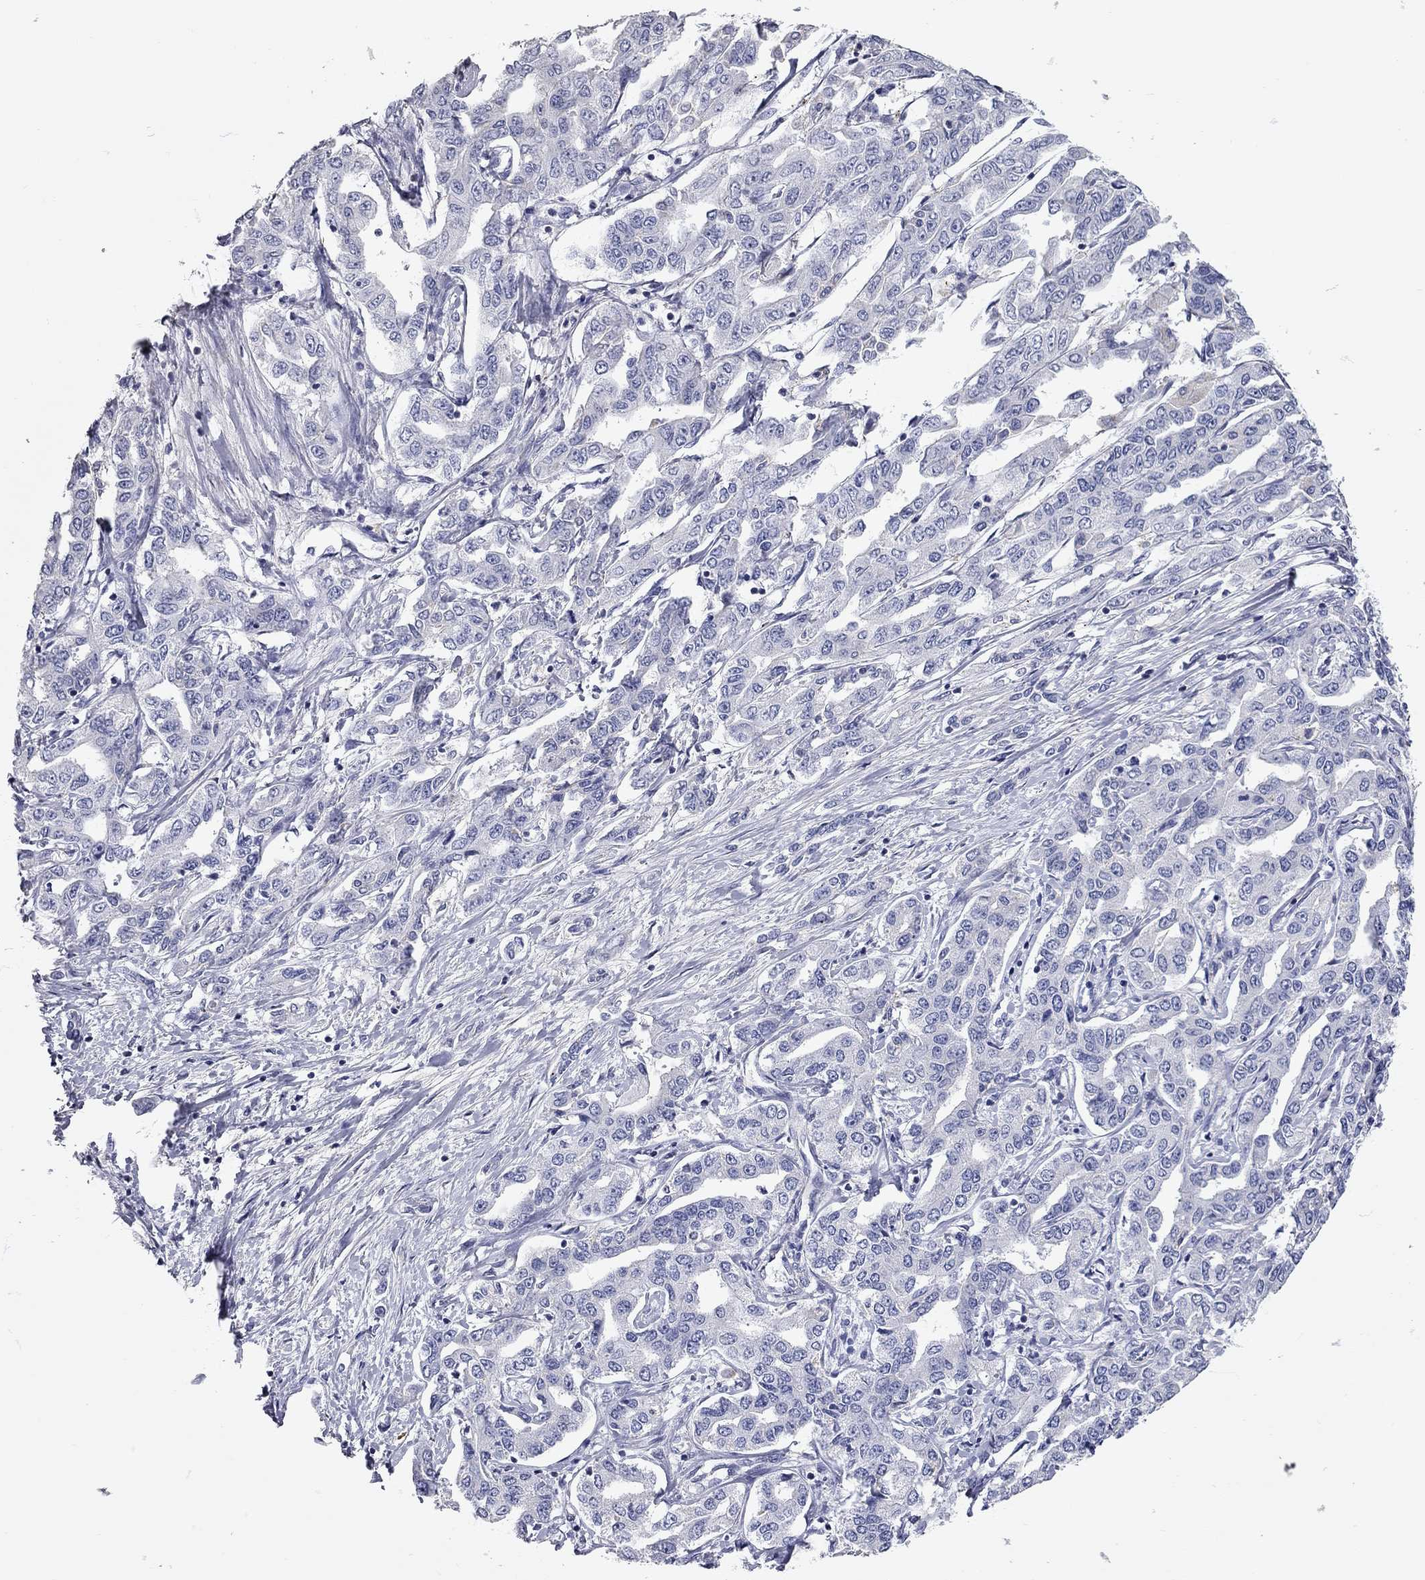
{"staining": {"intensity": "negative", "quantity": "none", "location": "none"}, "tissue": "liver cancer", "cell_type": "Tumor cells", "image_type": "cancer", "snomed": [{"axis": "morphology", "description": "Cholangiocarcinoma"}, {"axis": "topography", "description": "Liver"}], "caption": "Immunohistochemistry of liver cancer (cholangiocarcinoma) exhibits no positivity in tumor cells.", "gene": "C10orf90", "patient": {"sex": "male", "age": 59}}